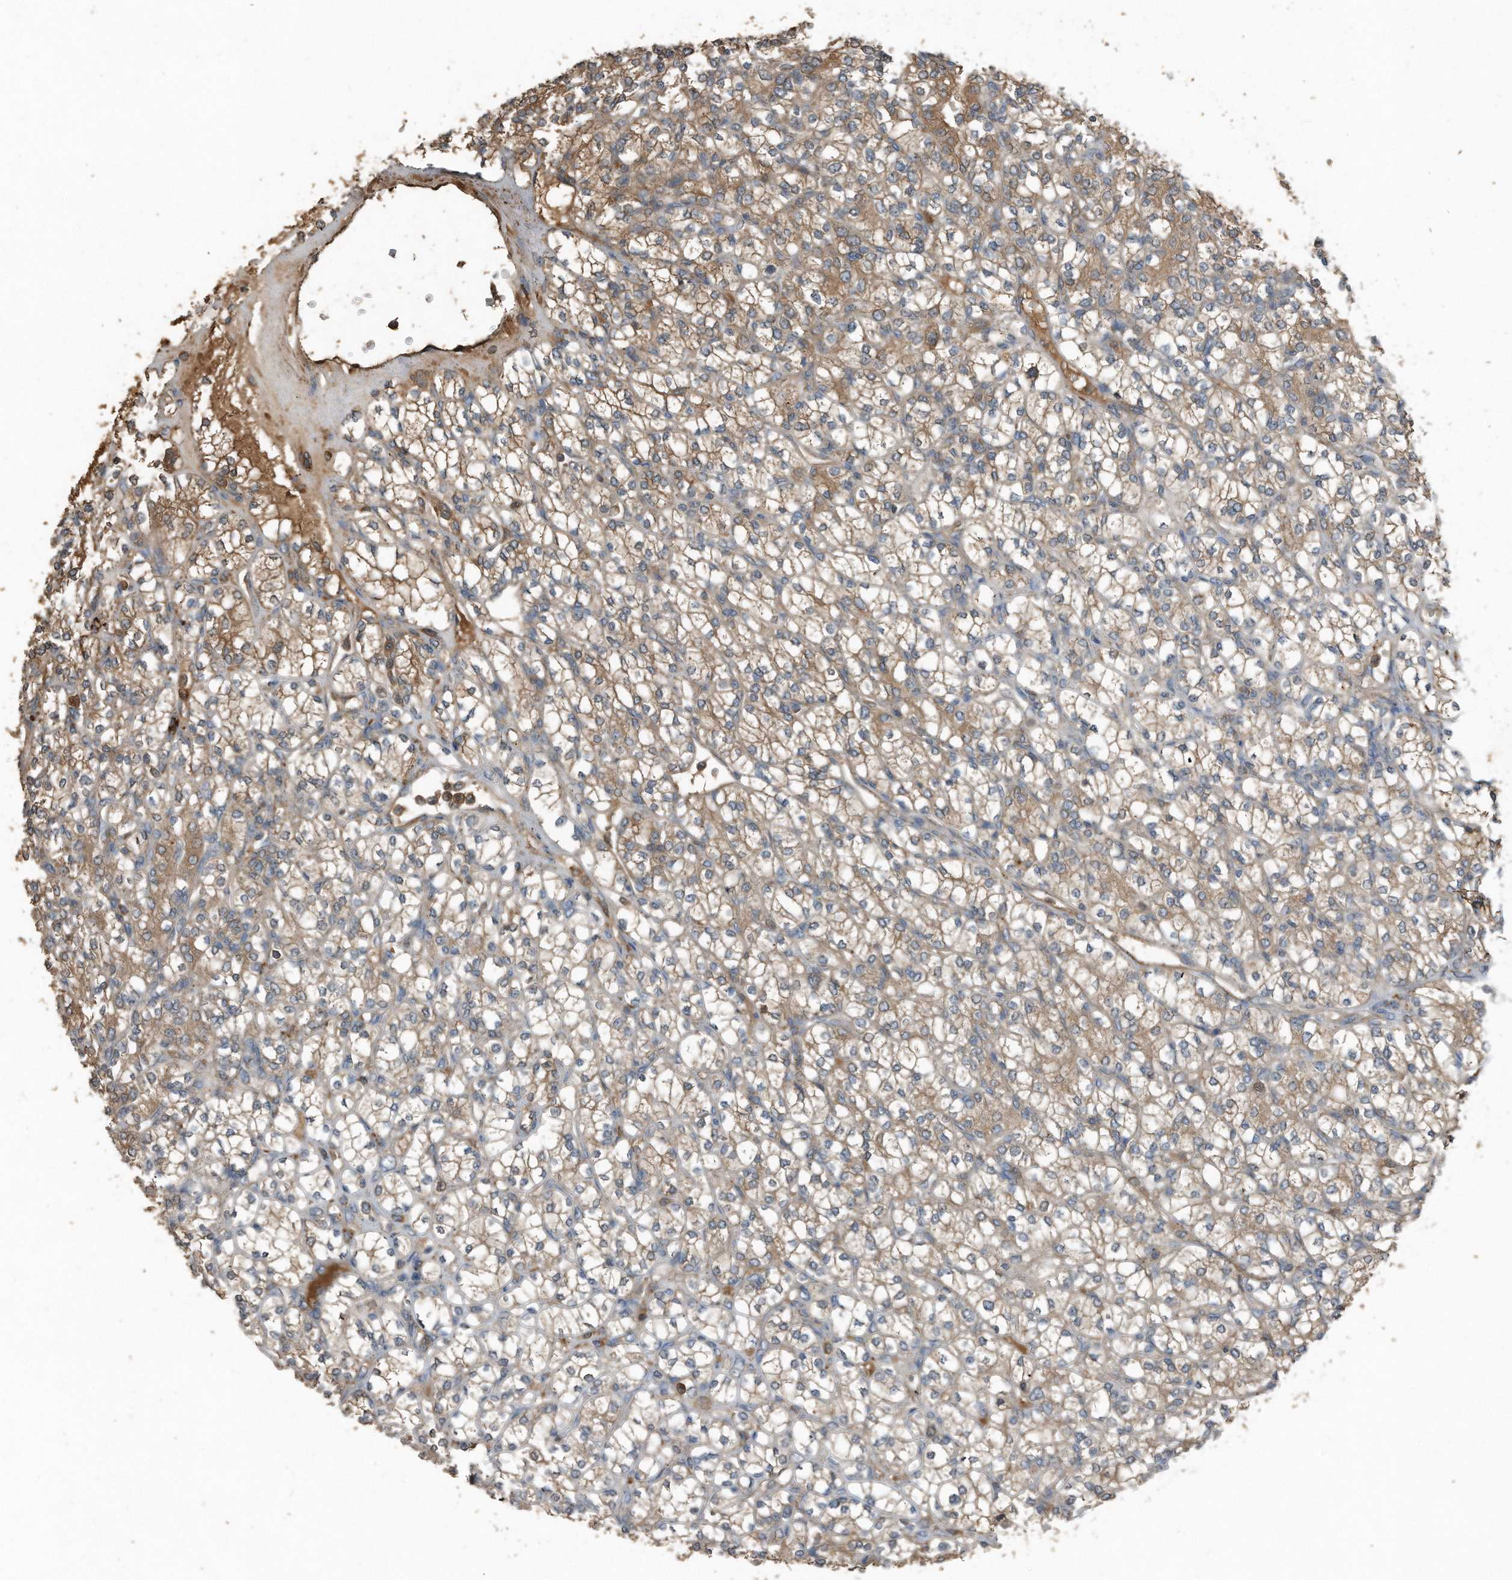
{"staining": {"intensity": "moderate", "quantity": ">75%", "location": "cytoplasmic/membranous"}, "tissue": "renal cancer", "cell_type": "Tumor cells", "image_type": "cancer", "snomed": [{"axis": "morphology", "description": "Adenocarcinoma, NOS"}, {"axis": "topography", "description": "Kidney"}], "caption": "Immunohistochemical staining of adenocarcinoma (renal) exhibits medium levels of moderate cytoplasmic/membranous protein staining in approximately >75% of tumor cells.", "gene": "C9", "patient": {"sex": "male", "age": 77}}